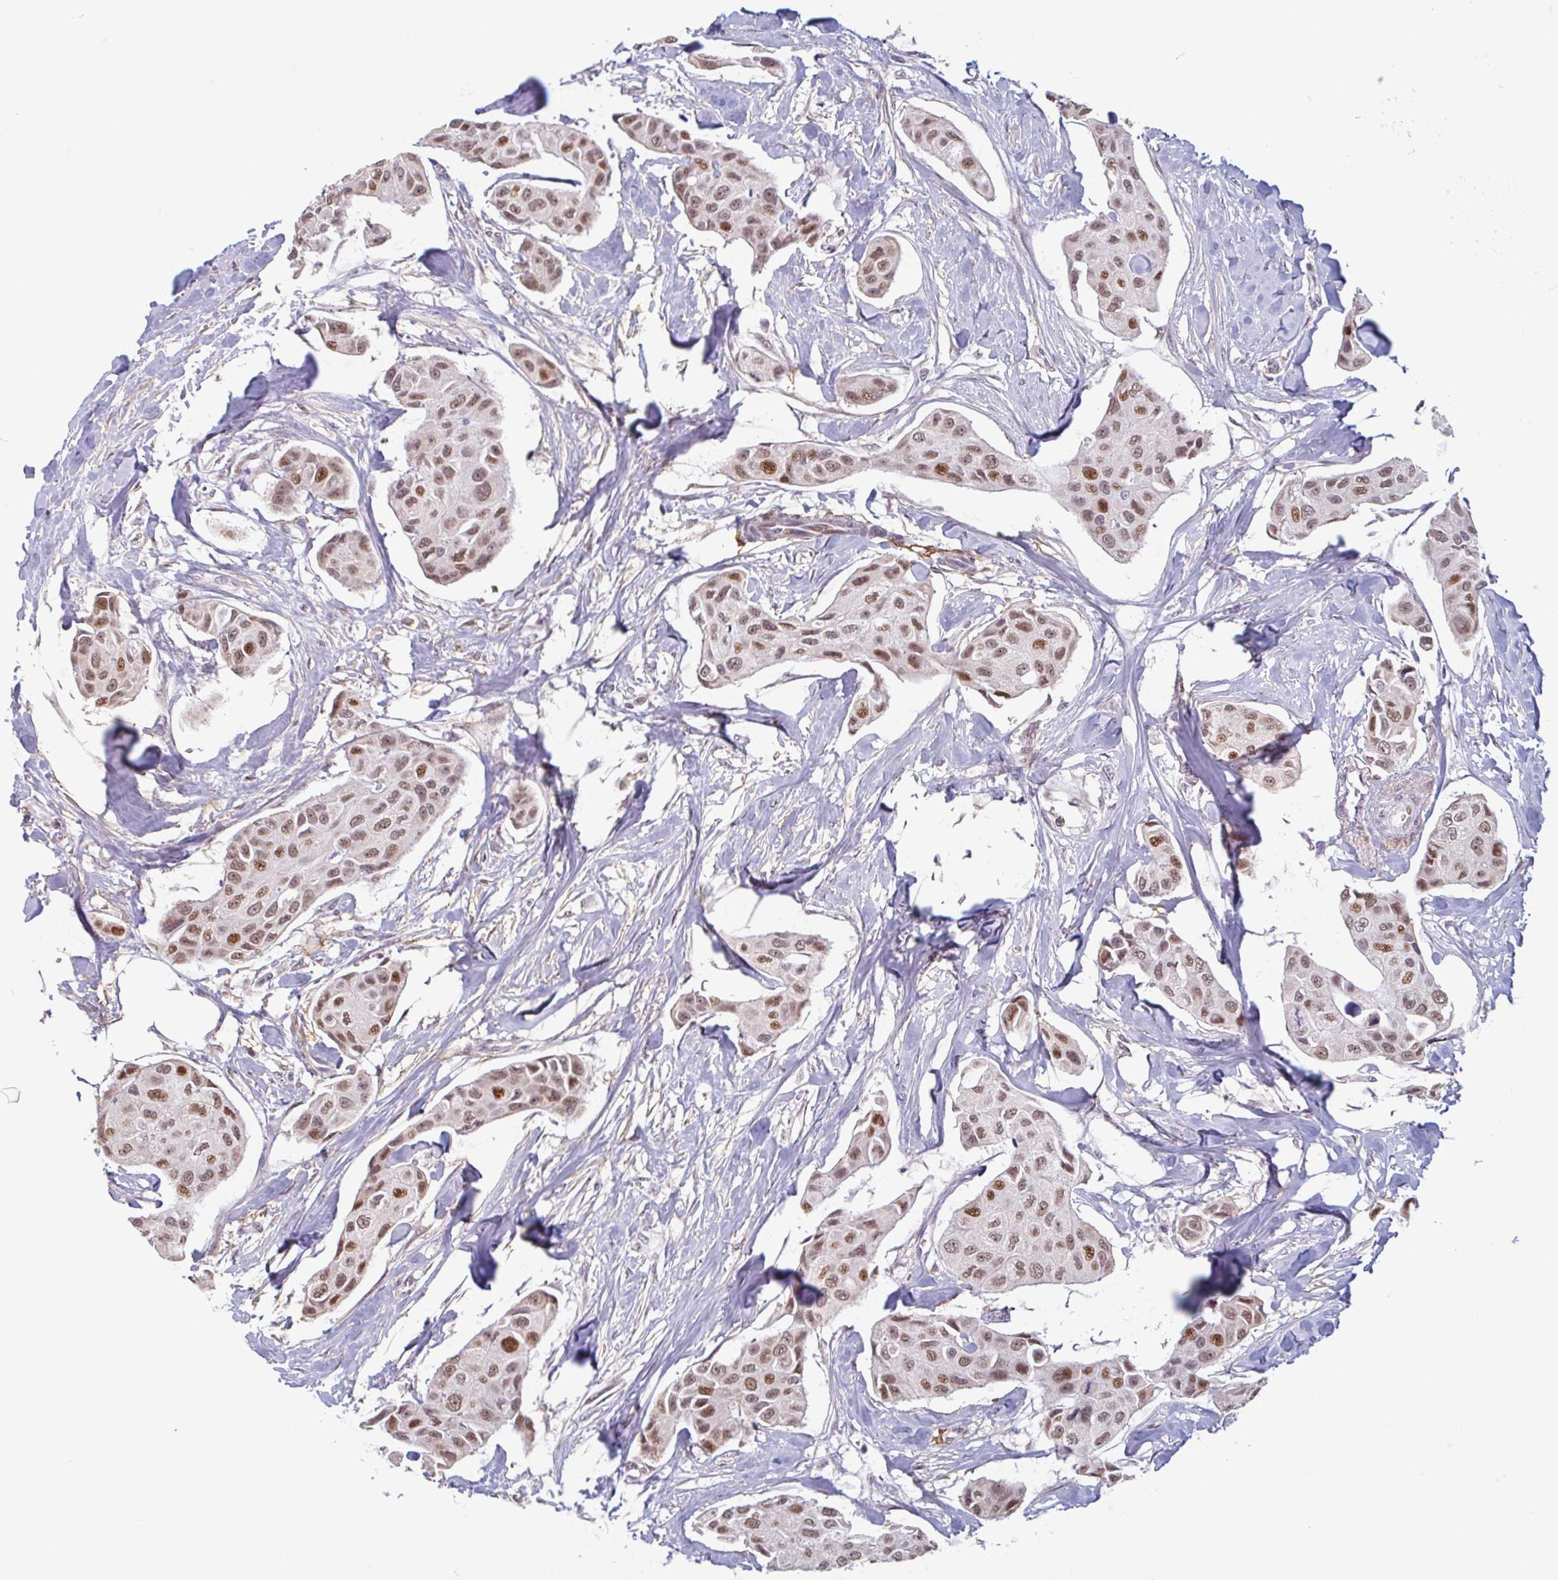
{"staining": {"intensity": "moderate", "quantity": ">75%", "location": "nuclear"}, "tissue": "breast cancer", "cell_type": "Tumor cells", "image_type": "cancer", "snomed": [{"axis": "morphology", "description": "Duct carcinoma"}, {"axis": "topography", "description": "Breast"}, {"axis": "topography", "description": "Lymph node"}], "caption": "Protein analysis of breast invasive ductal carcinoma tissue shows moderate nuclear expression in about >75% of tumor cells.", "gene": "TMEM119", "patient": {"sex": "female", "age": 80}}